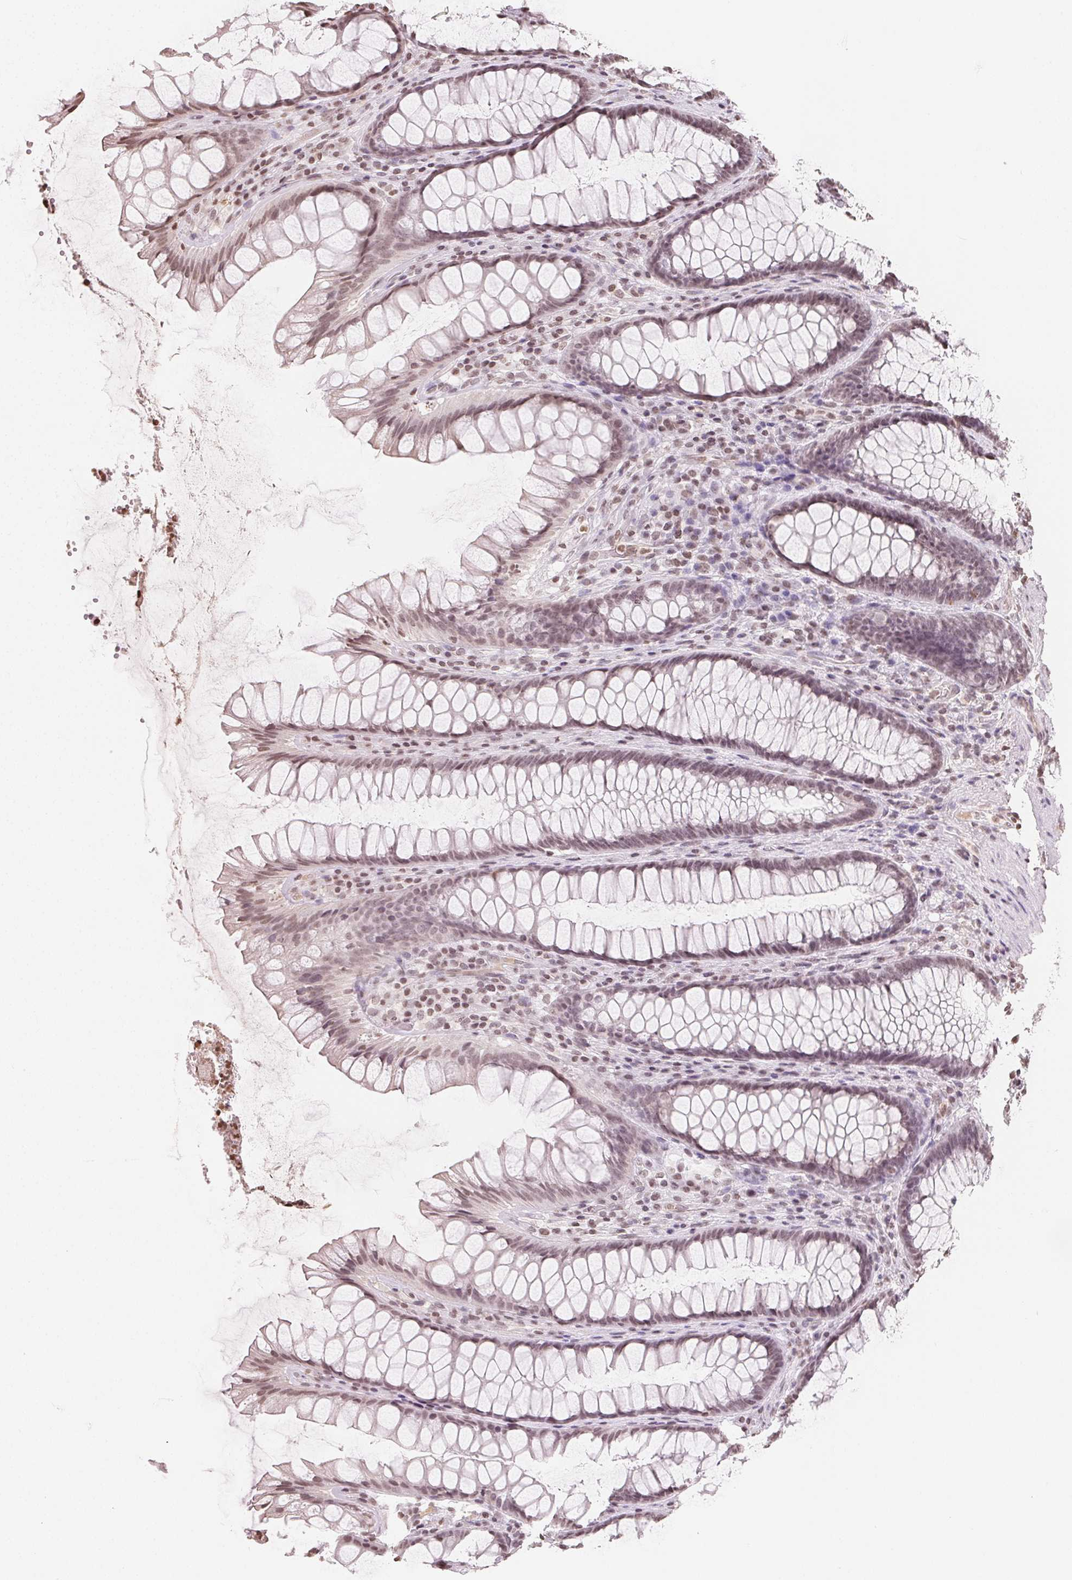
{"staining": {"intensity": "weak", "quantity": ">75%", "location": "nuclear"}, "tissue": "rectum", "cell_type": "Glandular cells", "image_type": "normal", "snomed": [{"axis": "morphology", "description": "Normal tissue, NOS"}, {"axis": "topography", "description": "Rectum"}], "caption": "Immunohistochemistry (DAB (3,3'-diaminobenzidine)) staining of normal rectum demonstrates weak nuclear protein staining in about >75% of glandular cells.", "gene": "TBP", "patient": {"sex": "male", "age": 72}}